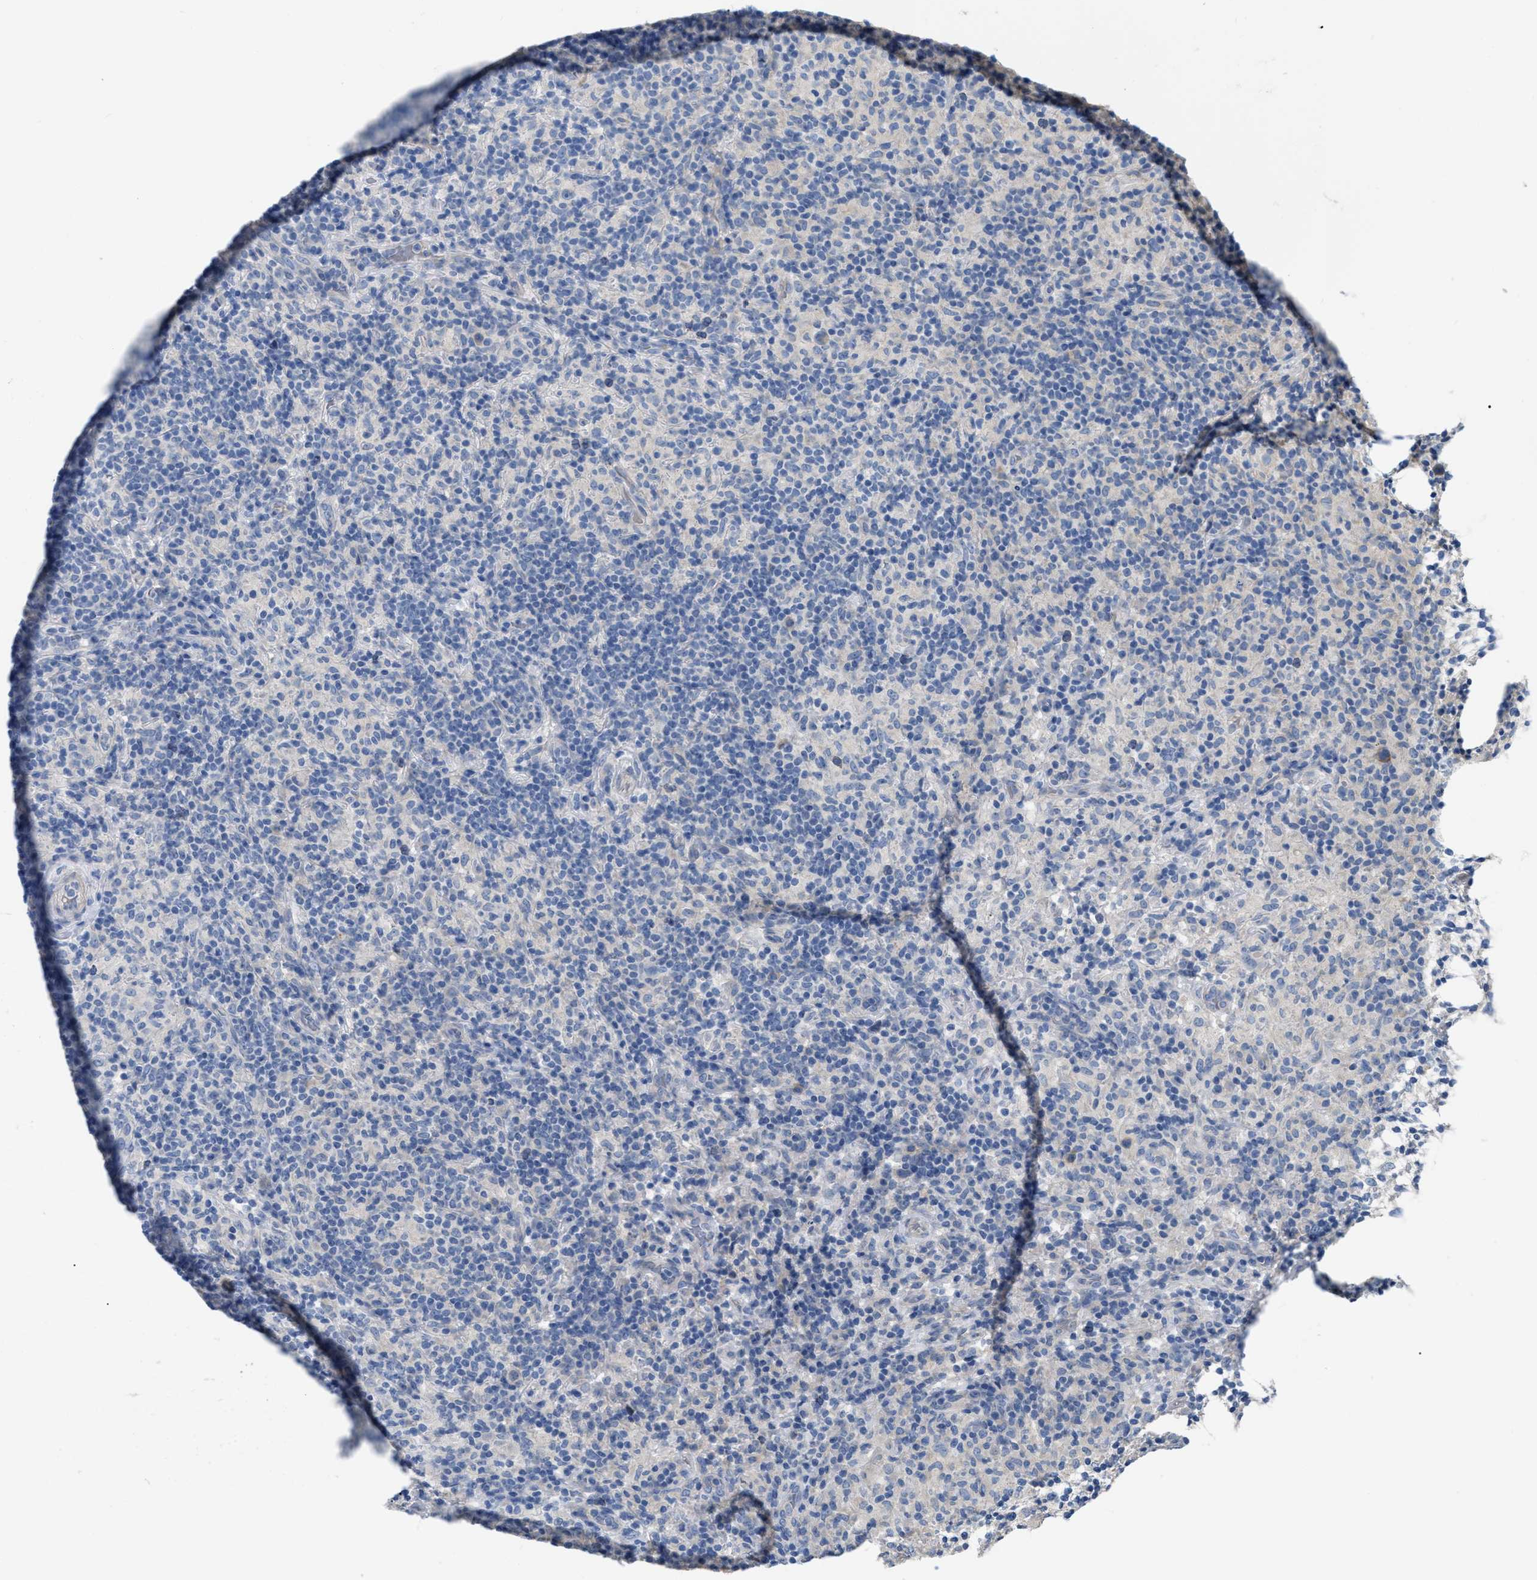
{"staining": {"intensity": "negative", "quantity": "none", "location": "none"}, "tissue": "lymphoma", "cell_type": "Tumor cells", "image_type": "cancer", "snomed": [{"axis": "morphology", "description": "Hodgkin's disease, NOS"}, {"axis": "topography", "description": "Lymph node"}], "caption": "A histopathology image of human Hodgkin's disease is negative for staining in tumor cells.", "gene": "DHX58", "patient": {"sex": "male", "age": 70}}